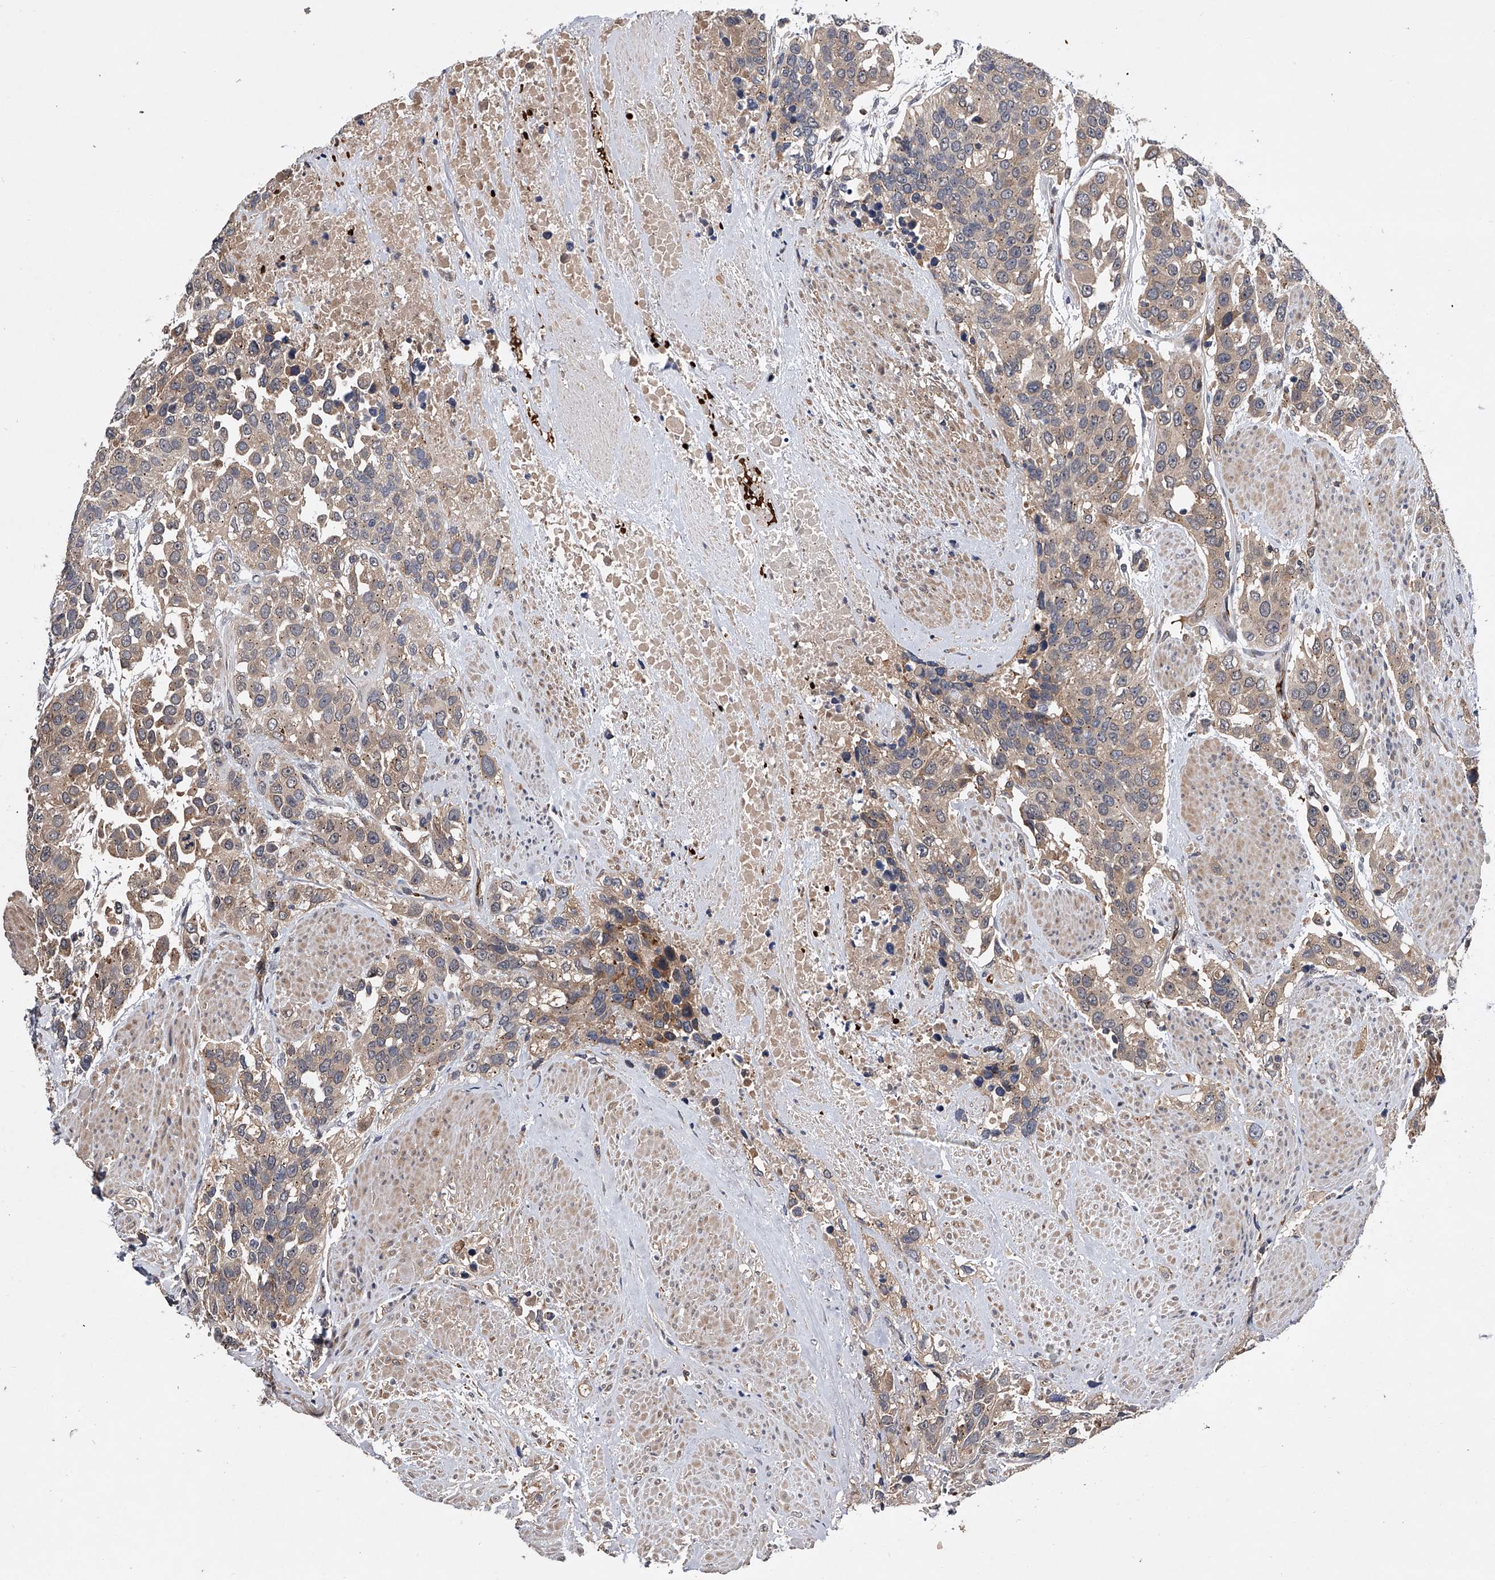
{"staining": {"intensity": "weak", "quantity": "<25%", "location": "cytoplasmic/membranous"}, "tissue": "urothelial cancer", "cell_type": "Tumor cells", "image_type": "cancer", "snomed": [{"axis": "morphology", "description": "Urothelial carcinoma, High grade"}, {"axis": "topography", "description": "Urinary bladder"}], "caption": "The photomicrograph reveals no significant staining in tumor cells of urothelial cancer.", "gene": "ZNF30", "patient": {"sex": "female", "age": 80}}